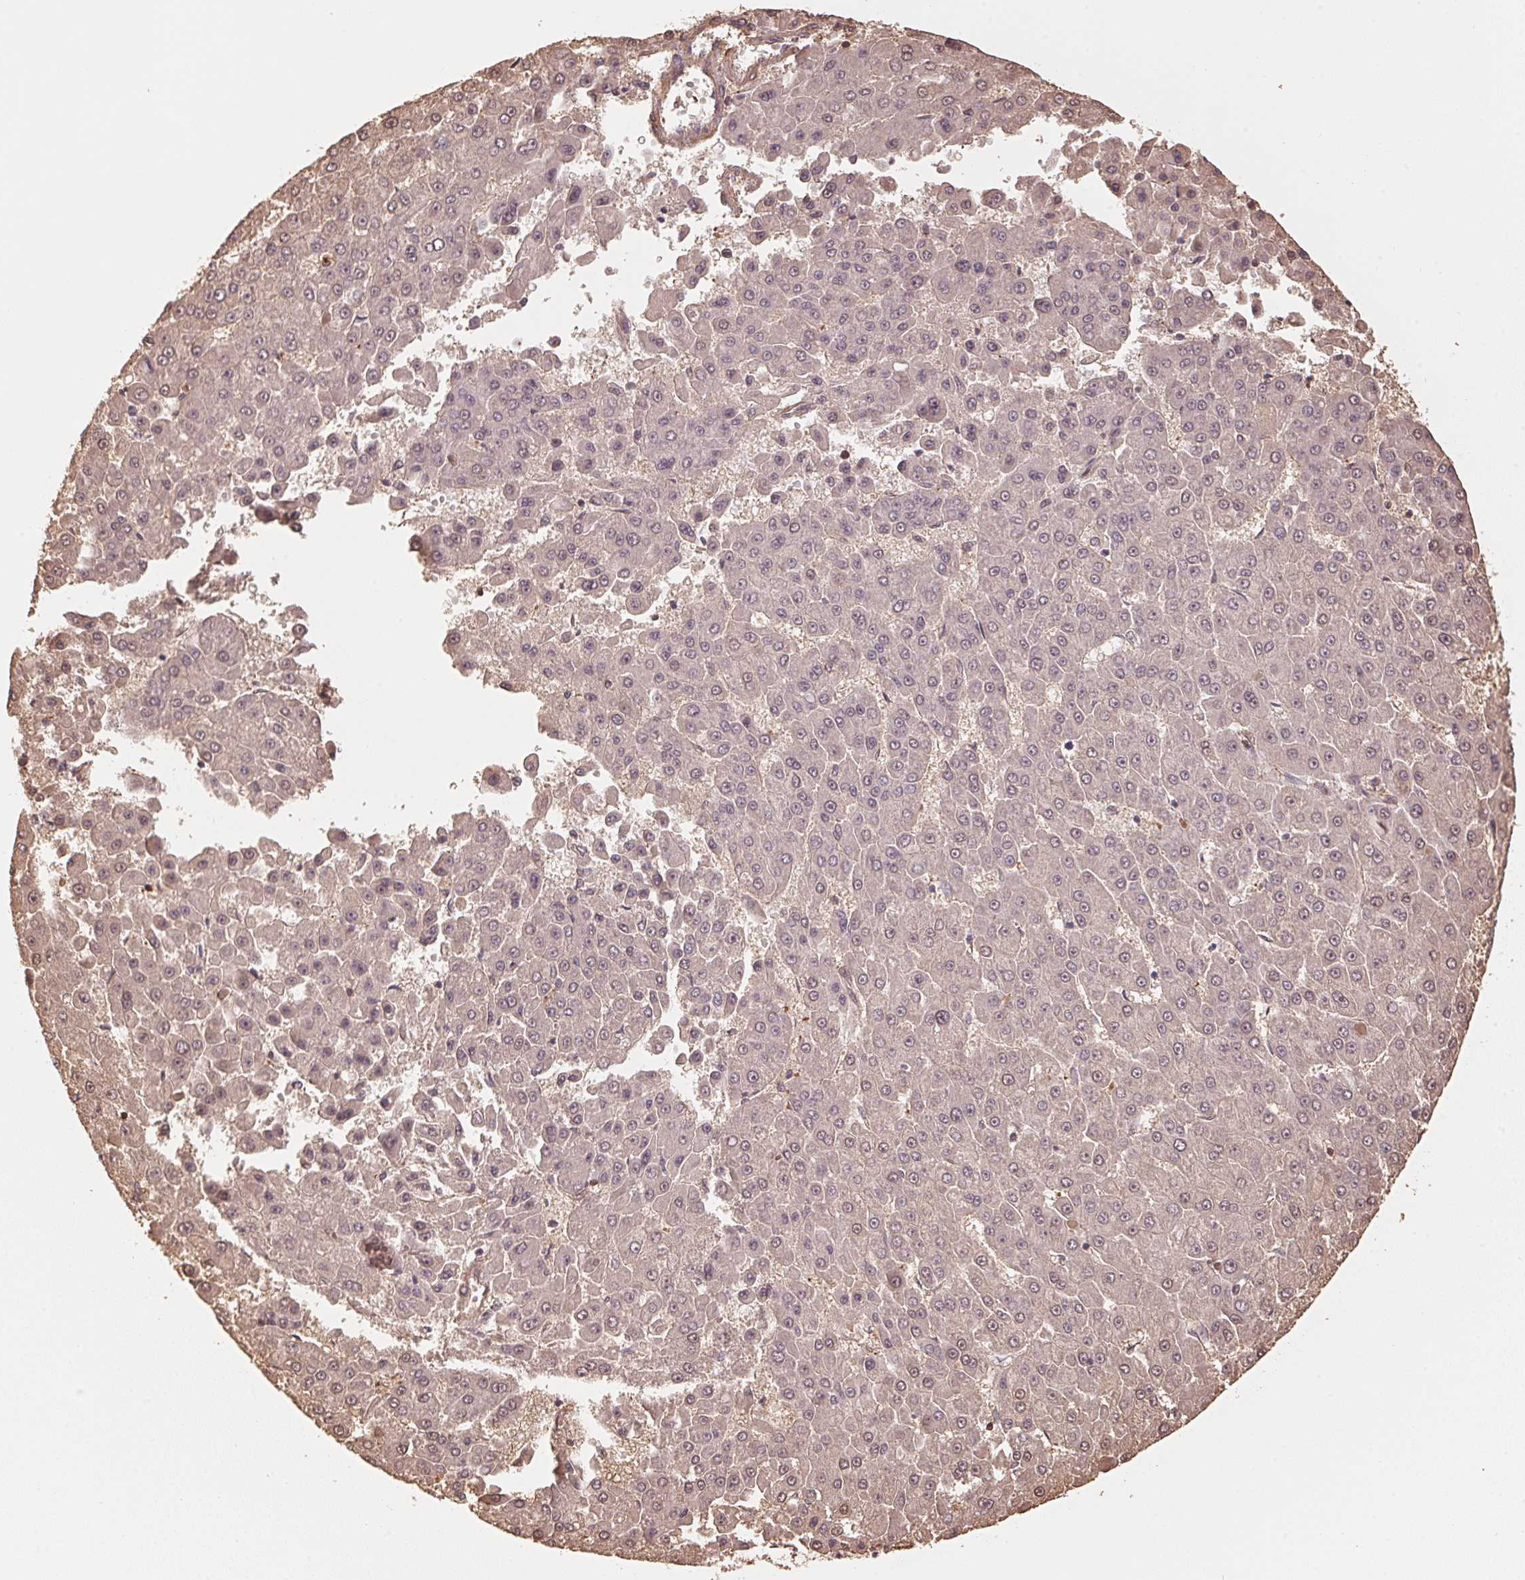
{"staining": {"intensity": "weak", "quantity": "25%-75%", "location": "cytoplasmic/membranous,nuclear"}, "tissue": "liver cancer", "cell_type": "Tumor cells", "image_type": "cancer", "snomed": [{"axis": "morphology", "description": "Carcinoma, Hepatocellular, NOS"}, {"axis": "topography", "description": "Liver"}], "caption": "Tumor cells reveal low levels of weak cytoplasmic/membranous and nuclear staining in approximately 25%-75% of cells in hepatocellular carcinoma (liver).", "gene": "QDPR", "patient": {"sex": "male", "age": 78}}